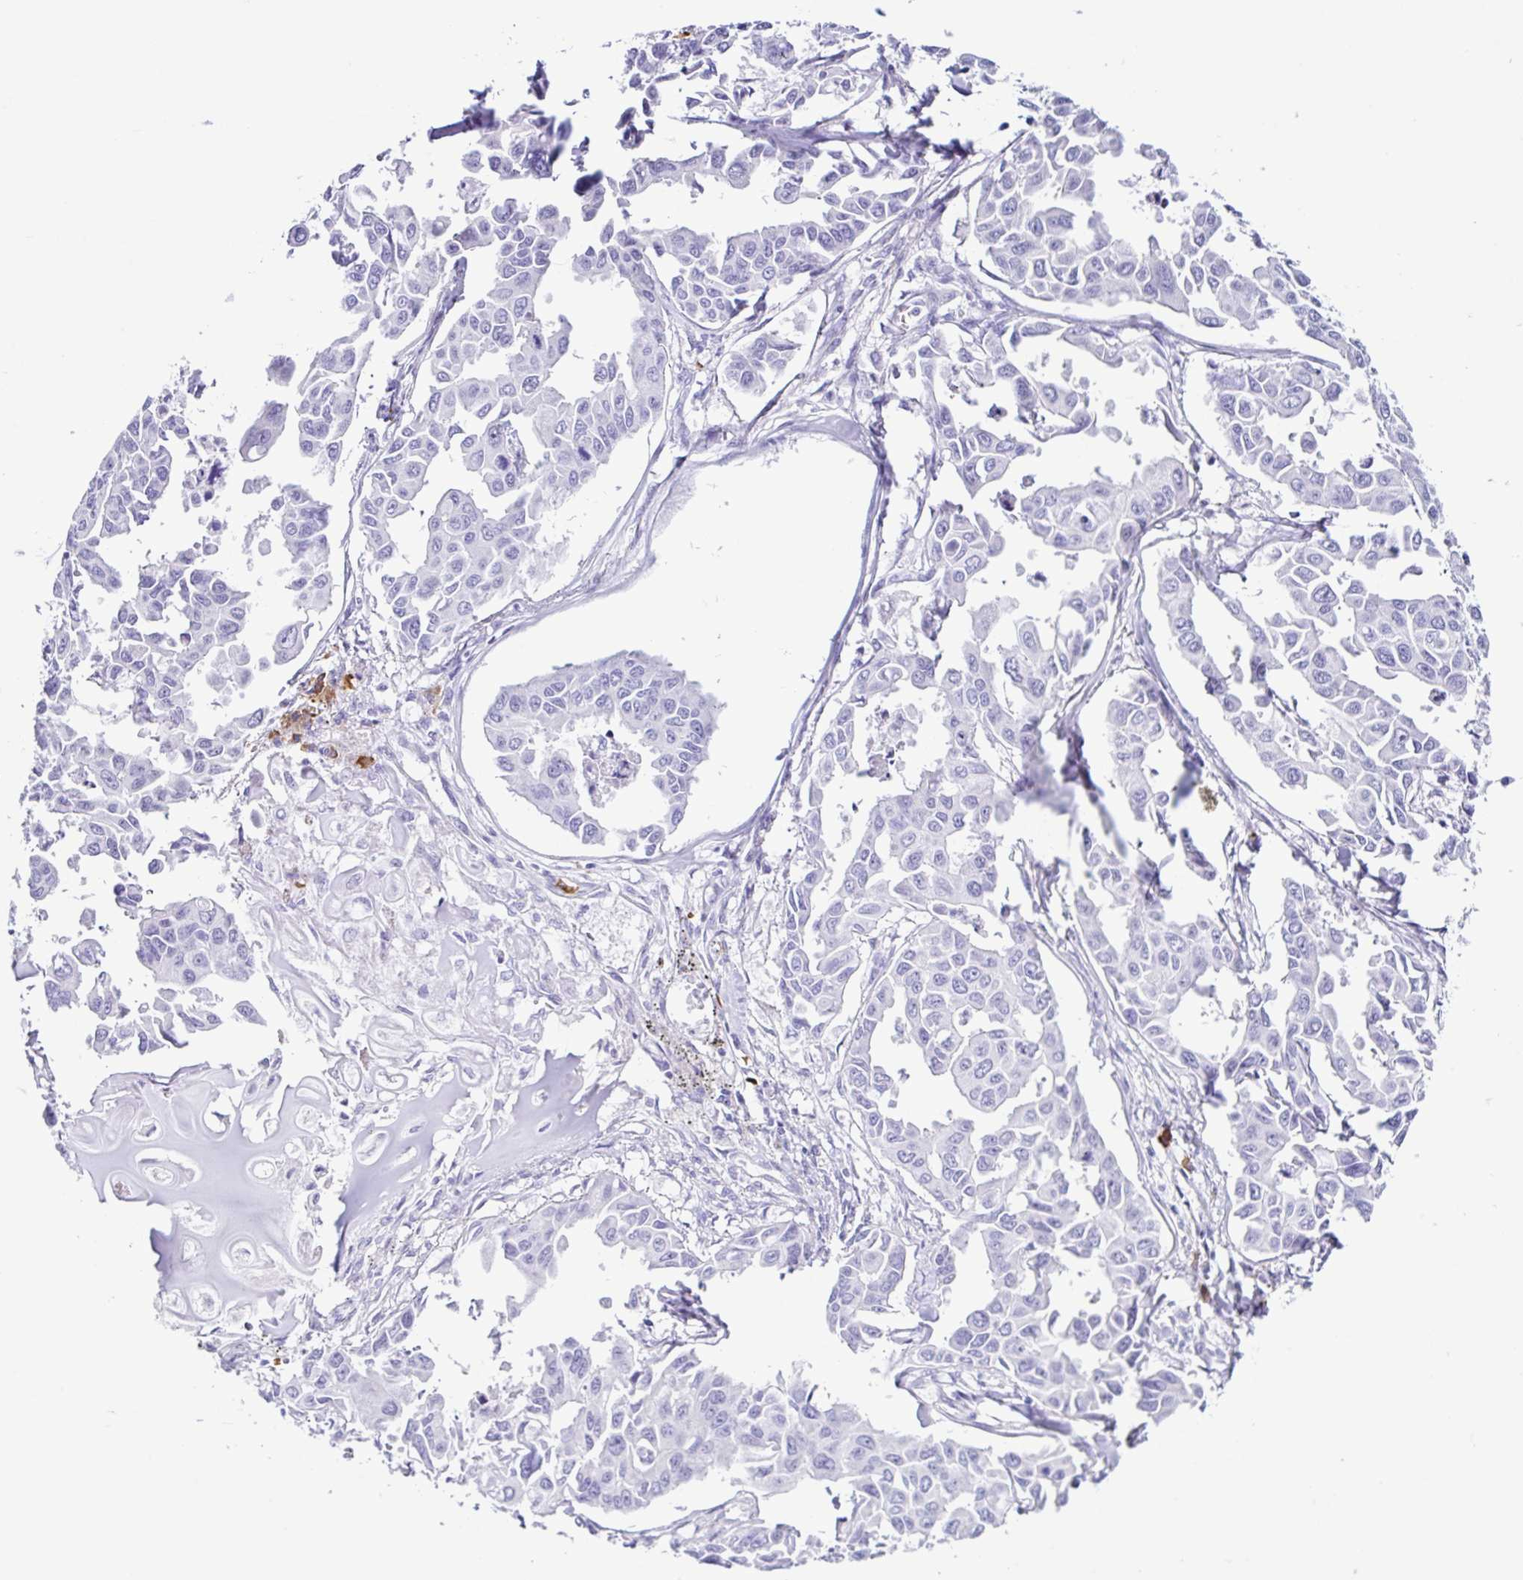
{"staining": {"intensity": "negative", "quantity": "none", "location": "none"}, "tissue": "lung cancer", "cell_type": "Tumor cells", "image_type": "cancer", "snomed": [{"axis": "morphology", "description": "Adenocarcinoma, NOS"}, {"axis": "topography", "description": "Lung"}], "caption": "The immunohistochemistry histopathology image has no significant expression in tumor cells of lung cancer (adenocarcinoma) tissue. Brightfield microscopy of IHC stained with DAB (brown) and hematoxylin (blue), captured at high magnification.", "gene": "PIGF", "patient": {"sex": "male", "age": 64}}